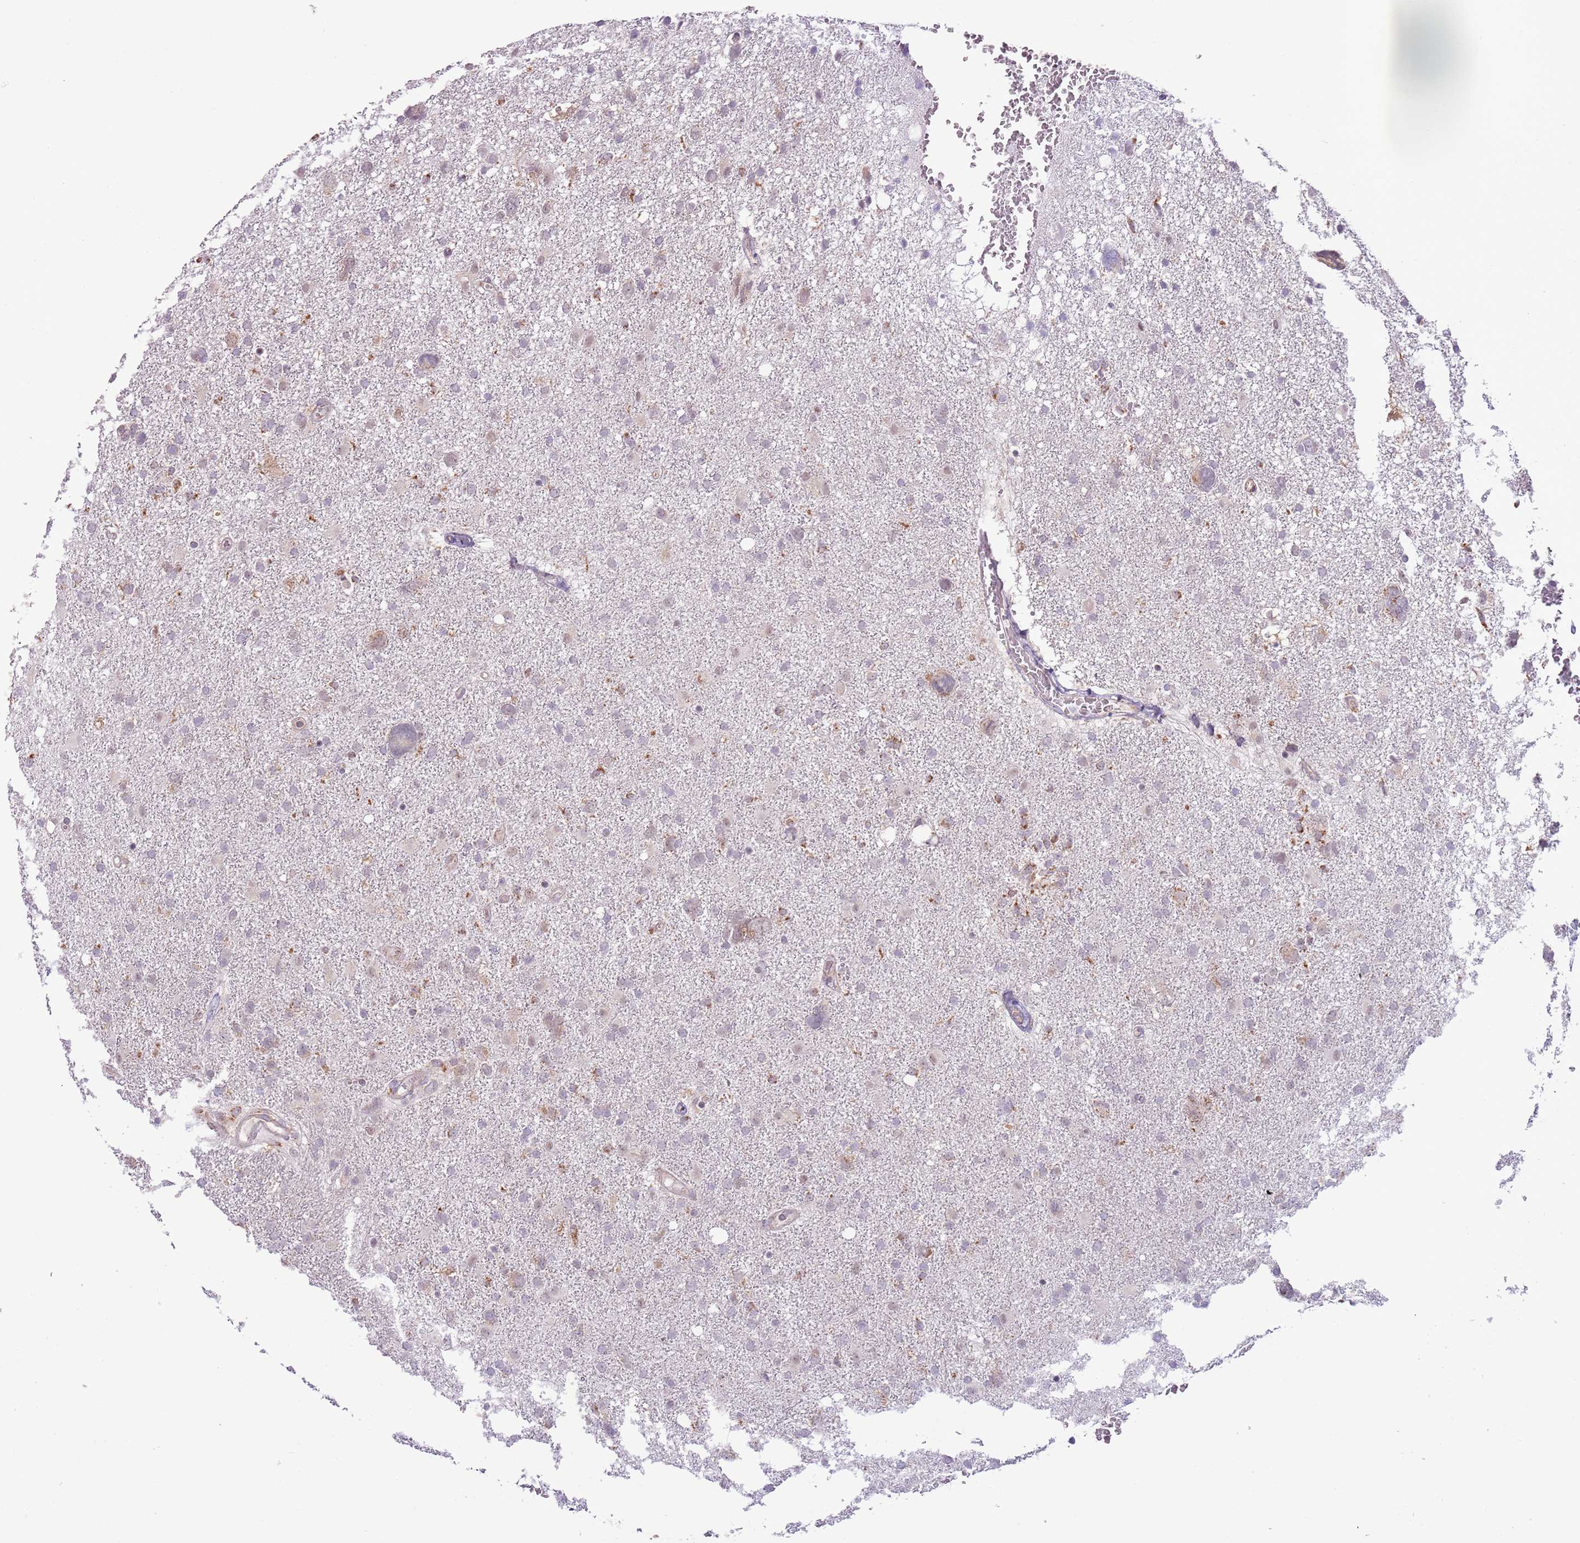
{"staining": {"intensity": "negative", "quantity": "none", "location": "none"}, "tissue": "glioma", "cell_type": "Tumor cells", "image_type": "cancer", "snomed": [{"axis": "morphology", "description": "Glioma, malignant, High grade"}, {"axis": "topography", "description": "Brain"}], "caption": "IHC photomicrograph of neoplastic tissue: human glioma stained with DAB (3,3'-diaminobenzidine) reveals no significant protein staining in tumor cells.", "gene": "MLLT11", "patient": {"sex": "male", "age": 61}}